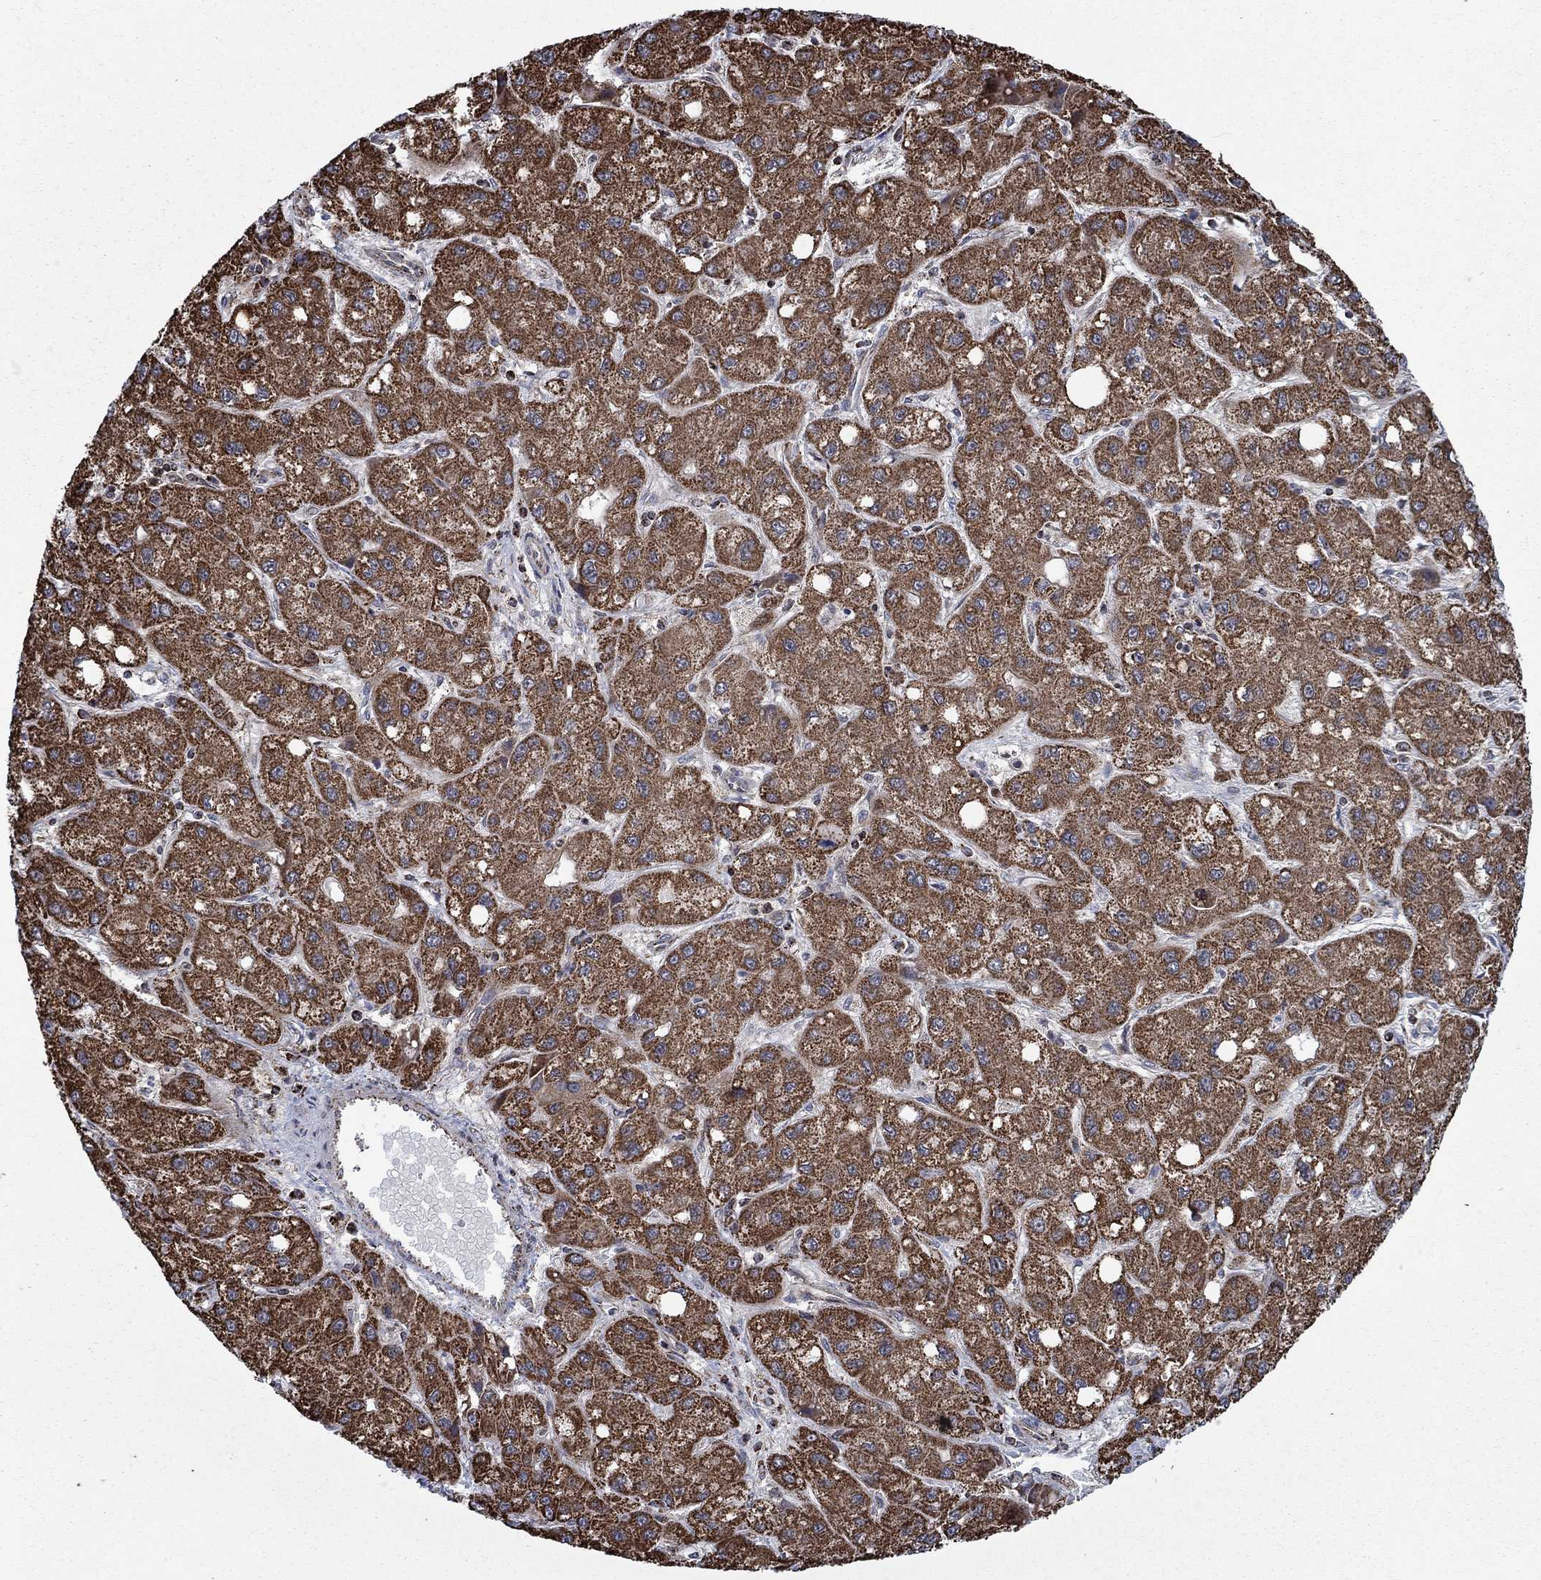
{"staining": {"intensity": "strong", "quantity": "25%-75%", "location": "cytoplasmic/membranous"}, "tissue": "liver cancer", "cell_type": "Tumor cells", "image_type": "cancer", "snomed": [{"axis": "morphology", "description": "Carcinoma, Hepatocellular, NOS"}, {"axis": "topography", "description": "Liver"}], "caption": "Liver hepatocellular carcinoma stained with a brown dye shows strong cytoplasmic/membranous positive staining in about 25%-75% of tumor cells.", "gene": "MOAP1", "patient": {"sex": "male", "age": 73}}